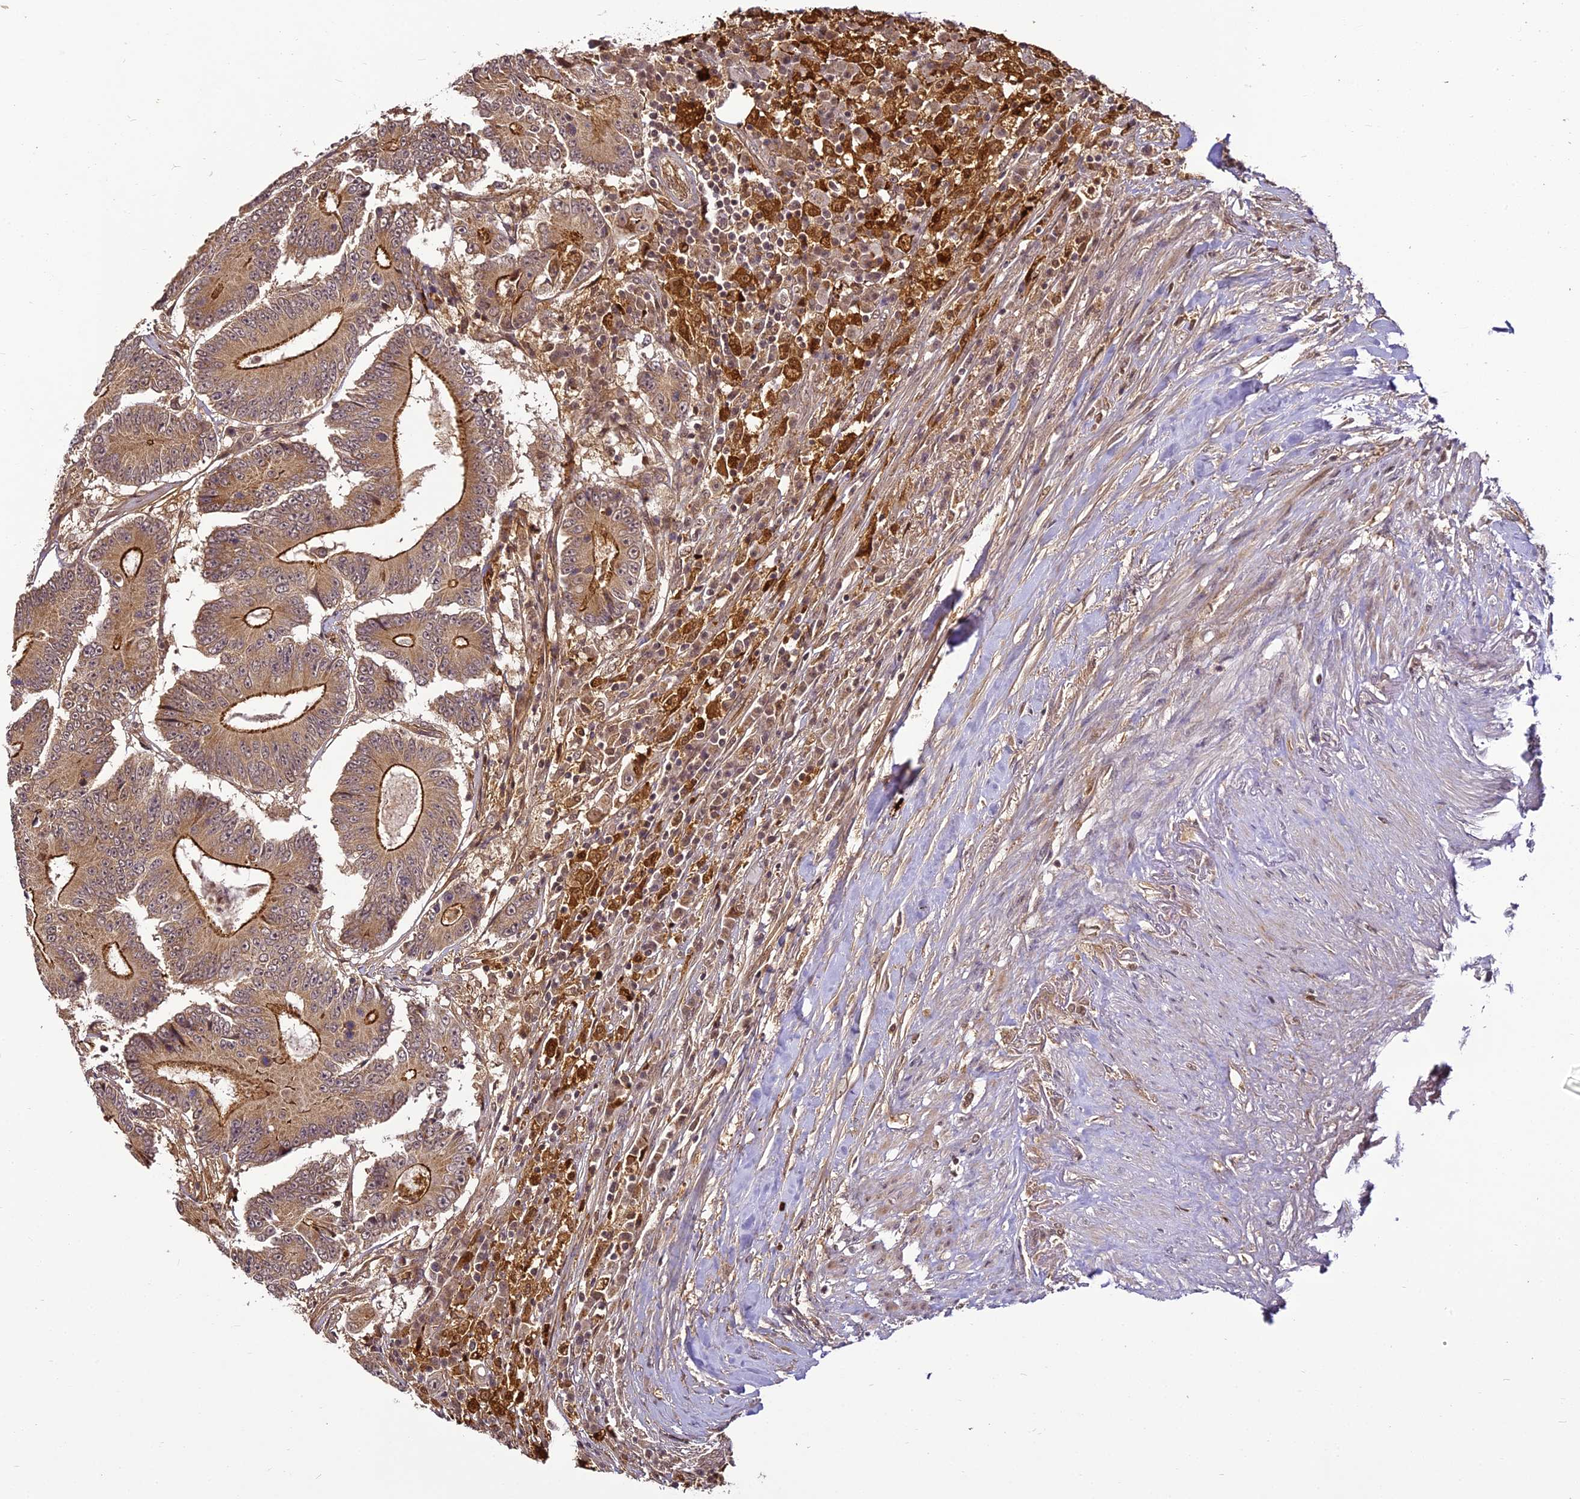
{"staining": {"intensity": "strong", "quantity": "25%-75%", "location": "cytoplasmic/membranous"}, "tissue": "colorectal cancer", "cell_type": "Tumor cells", "image_type": "cancer", "snomed": [{"axis": "morphology", "description": "Adenocarcinoma, NOS"}, {"axis": "topography", "description": "Colon"}], "caption": "Colorectal cancer was stained to show a protein in brown. There is high levels of strong cytoplasmic/membranous positivity in approximately 25%-75% of tumor cells. The staining was performed using DAB, with brown indicating positive protein expression. Nuclei are stained blue with hematoxylin.", "gene": "BCDIN3D", "patient": {"sex": "male", "age": 83}}